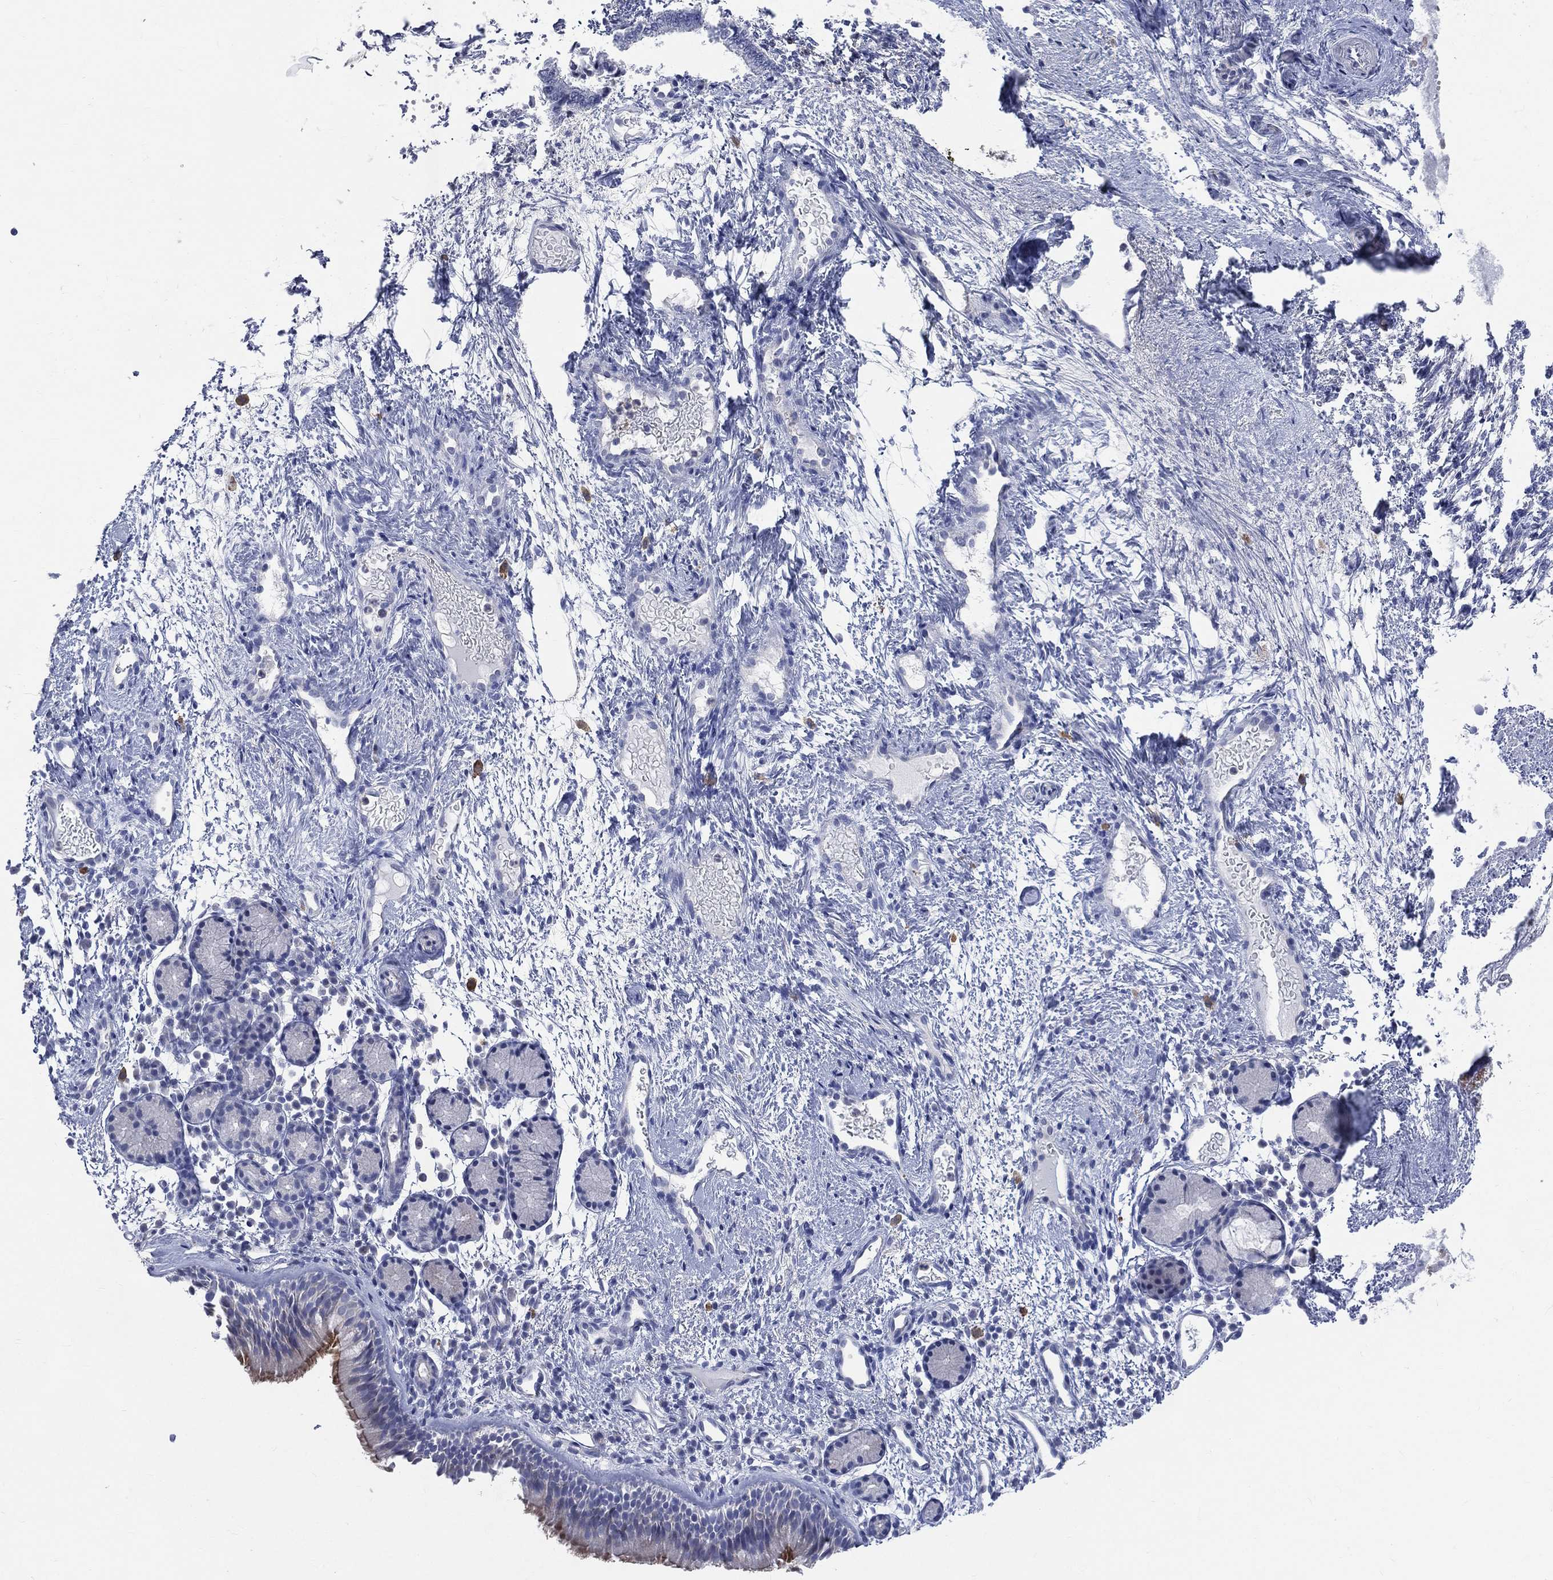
{"staining": {"intensity": "moderate", "quantity": "<25%", "location": "cytoplasmic/membranous"}, "tissue": "nasopharynx", "cell_type": "Respiratory epithelial cells", "image_type": "normal", "snomed": [{"axis": "morphology", "description": "Normal tissue, NOS"}, {"axis": "morphology", "description": "Inflammation, NOS"}, {"axis": "topography", "description": "Nasopharynx"}], "caption": "A brown stain shows moderate cytoplasmic/membranous positivity of a protein in respiratory epithelial cells of unremarkable human nasopharynx. Nuclei are stained in blue.", "gene": "AKAP3", "patient": {"sex": "female", "age": 55}}